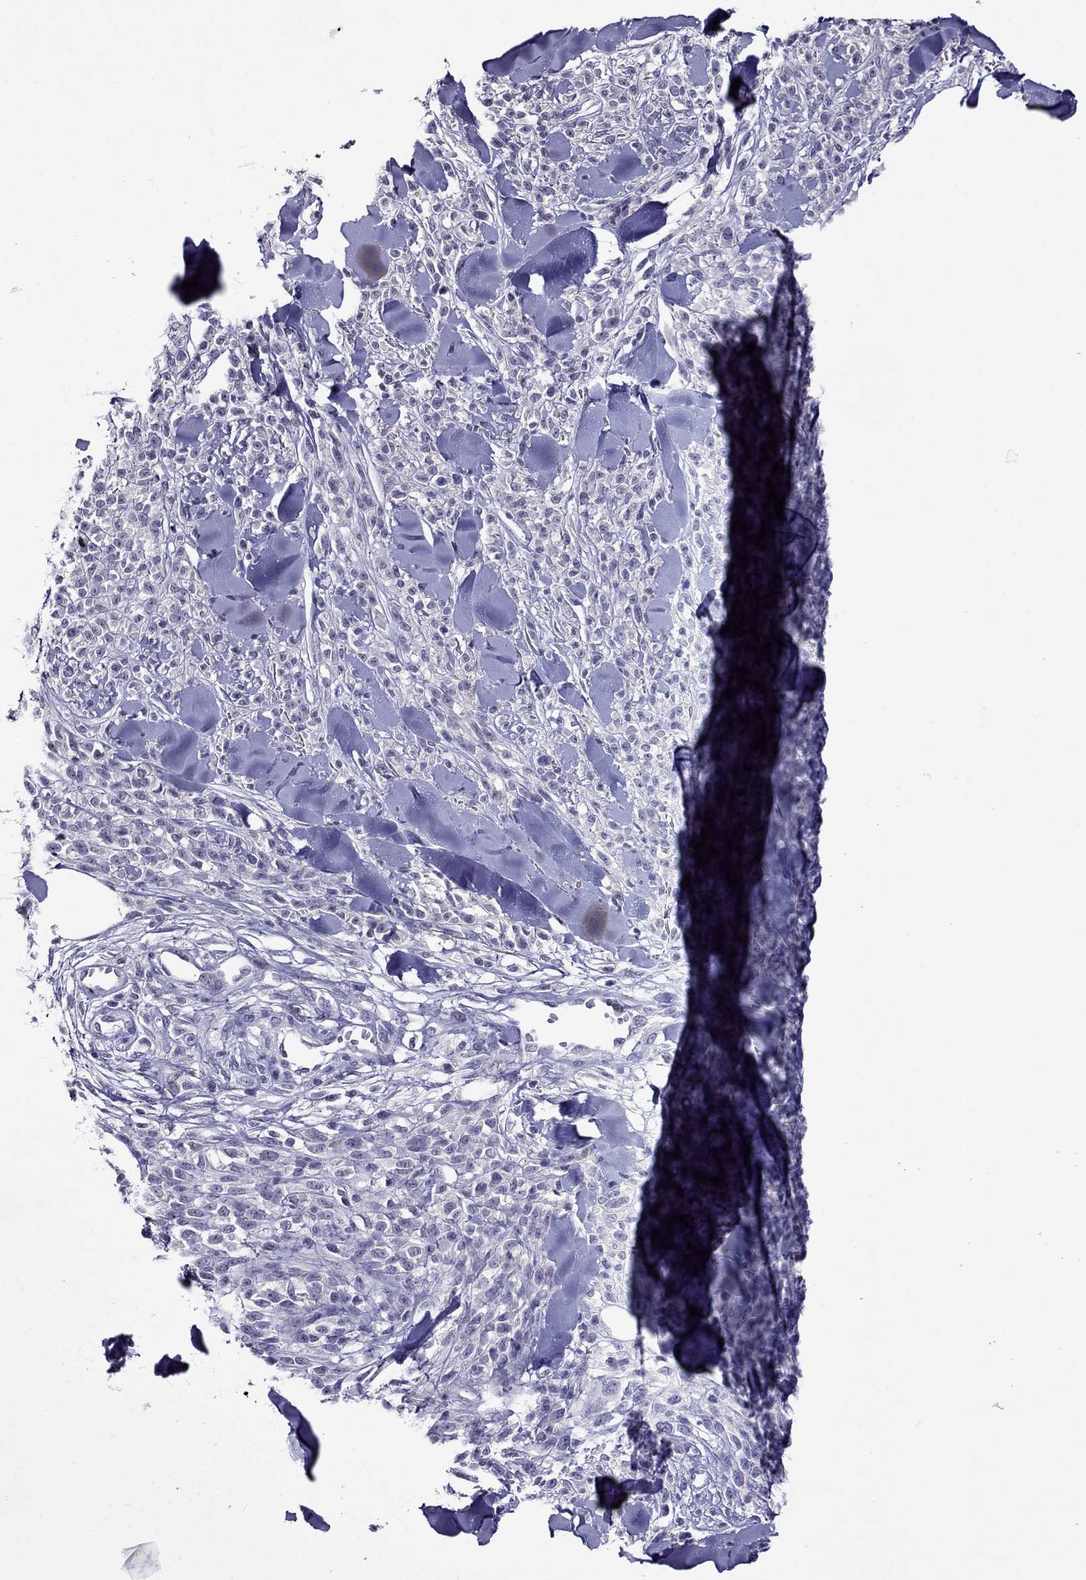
{"staining": {"intensity": "negative", "quantity": "none", "location": "none"}, "tissue": "melanoma", "cell_type": "Tumor cells", "image_type": "cancer", "snomed": [{"axis": "morphology", "description": "Malignant melanoma, NOS"}, {"axis": "topography", "description": "Skin"}, {"axis": "topography", "description": "Skin of trunk"}], "caption": "Image shows no significant protein staining in tumor cells of melanoma.", "gene": "SPTBN4", "patient": {"sex": "male", "age": 74}}